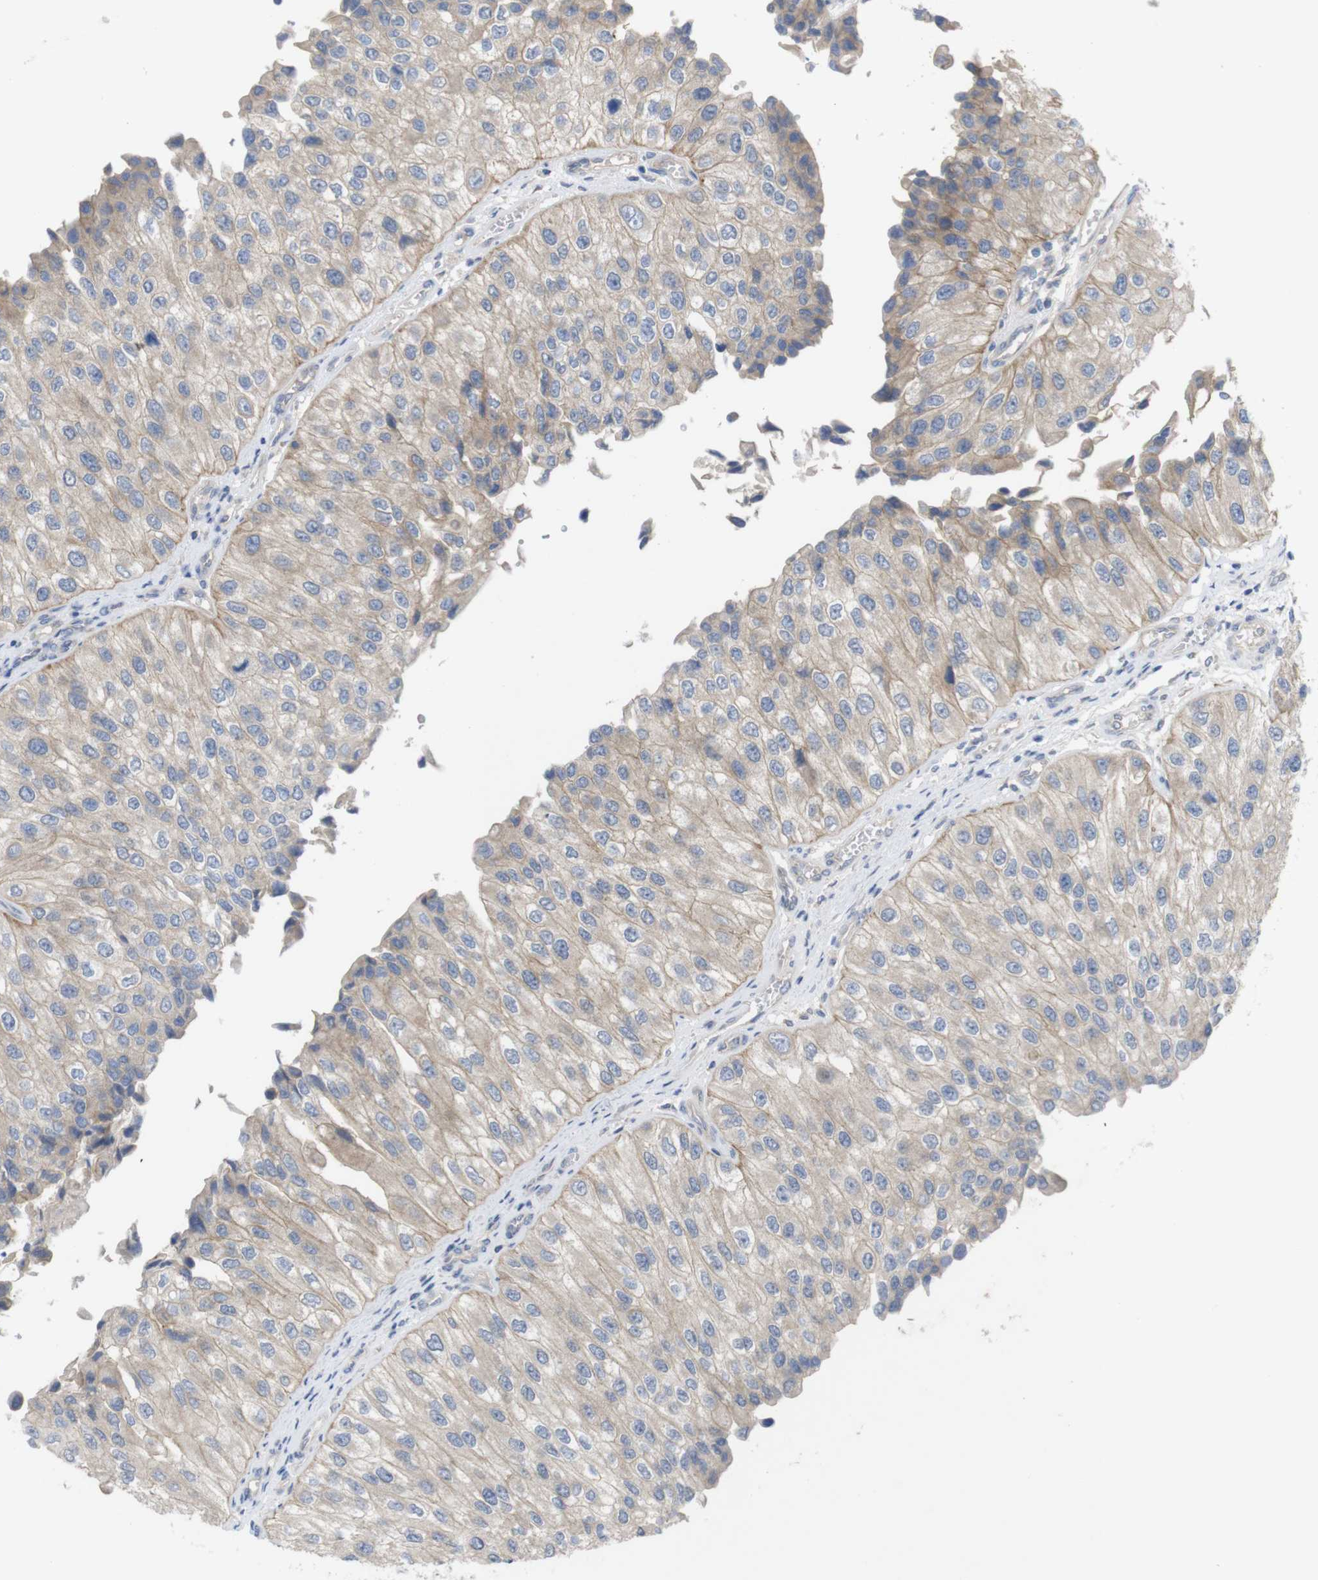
{"staining": {"intensity": "weak", "quantity": ">75%", "location": "cytoplasmic/membranous"}, "tissue": "urothelial cancer", "cell_type": "Tumor cells", "image_type": "cancer", "snomed": [{"axis": "morphology", "description": "Urothelial carcinoma, High grade"}, {"axis": "topography", "description": "Kidney"}, {"axis": "topography", "description": "Urinary bladder"}], "caption": "Protein staining by immunohistochemistry (IHC) shows weak cytoplasmic/membranous positivity in about >75% of tumor cells in urothelial cancer.", "gene": "KIDINS220", "patient": {"sex": "male", "age": 77}}